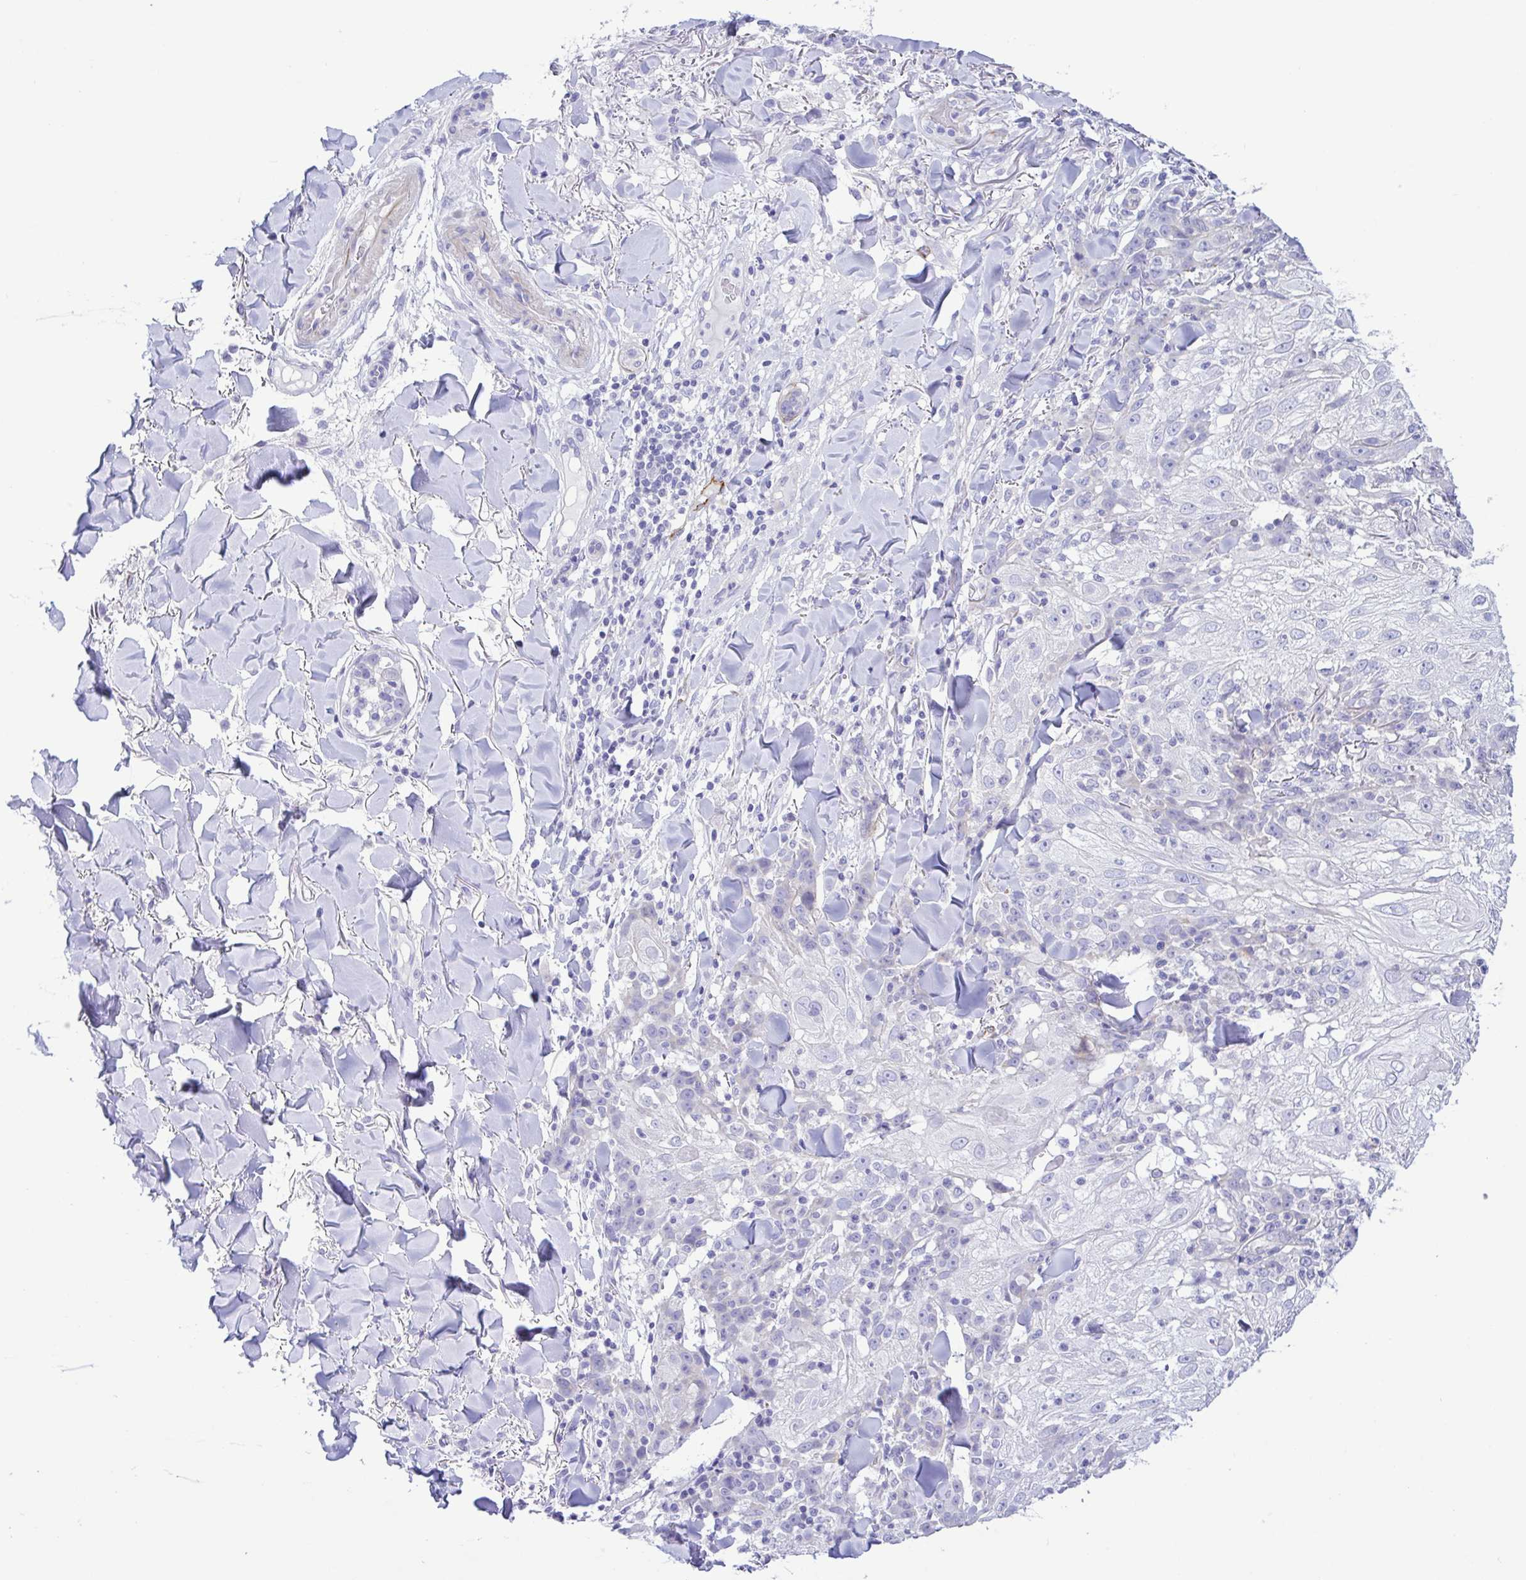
{"staining": {"intensity": "negative", "quantity": "none", "location": "none"}, "tissue": "skin cancer", "cell_type": "Tumor cells", "image_type": "cancer", "snomed": [{"axis": "morphology", "description": "Normal tissue, NOS"}, {"axis": "morphology", "description": "Squamous cell carcinoma, NOS"}, {"axis": "topography", "description": "Skin"}], "caption": "An immunohistochemistry image of skin cancer (squamous cell carcinoma) is shown. There is no staining in tumor cells of skin cancer (squamous cell carcinoma).", "gene": "GPR182", "patient": {"sex": "female", "age": 83}}